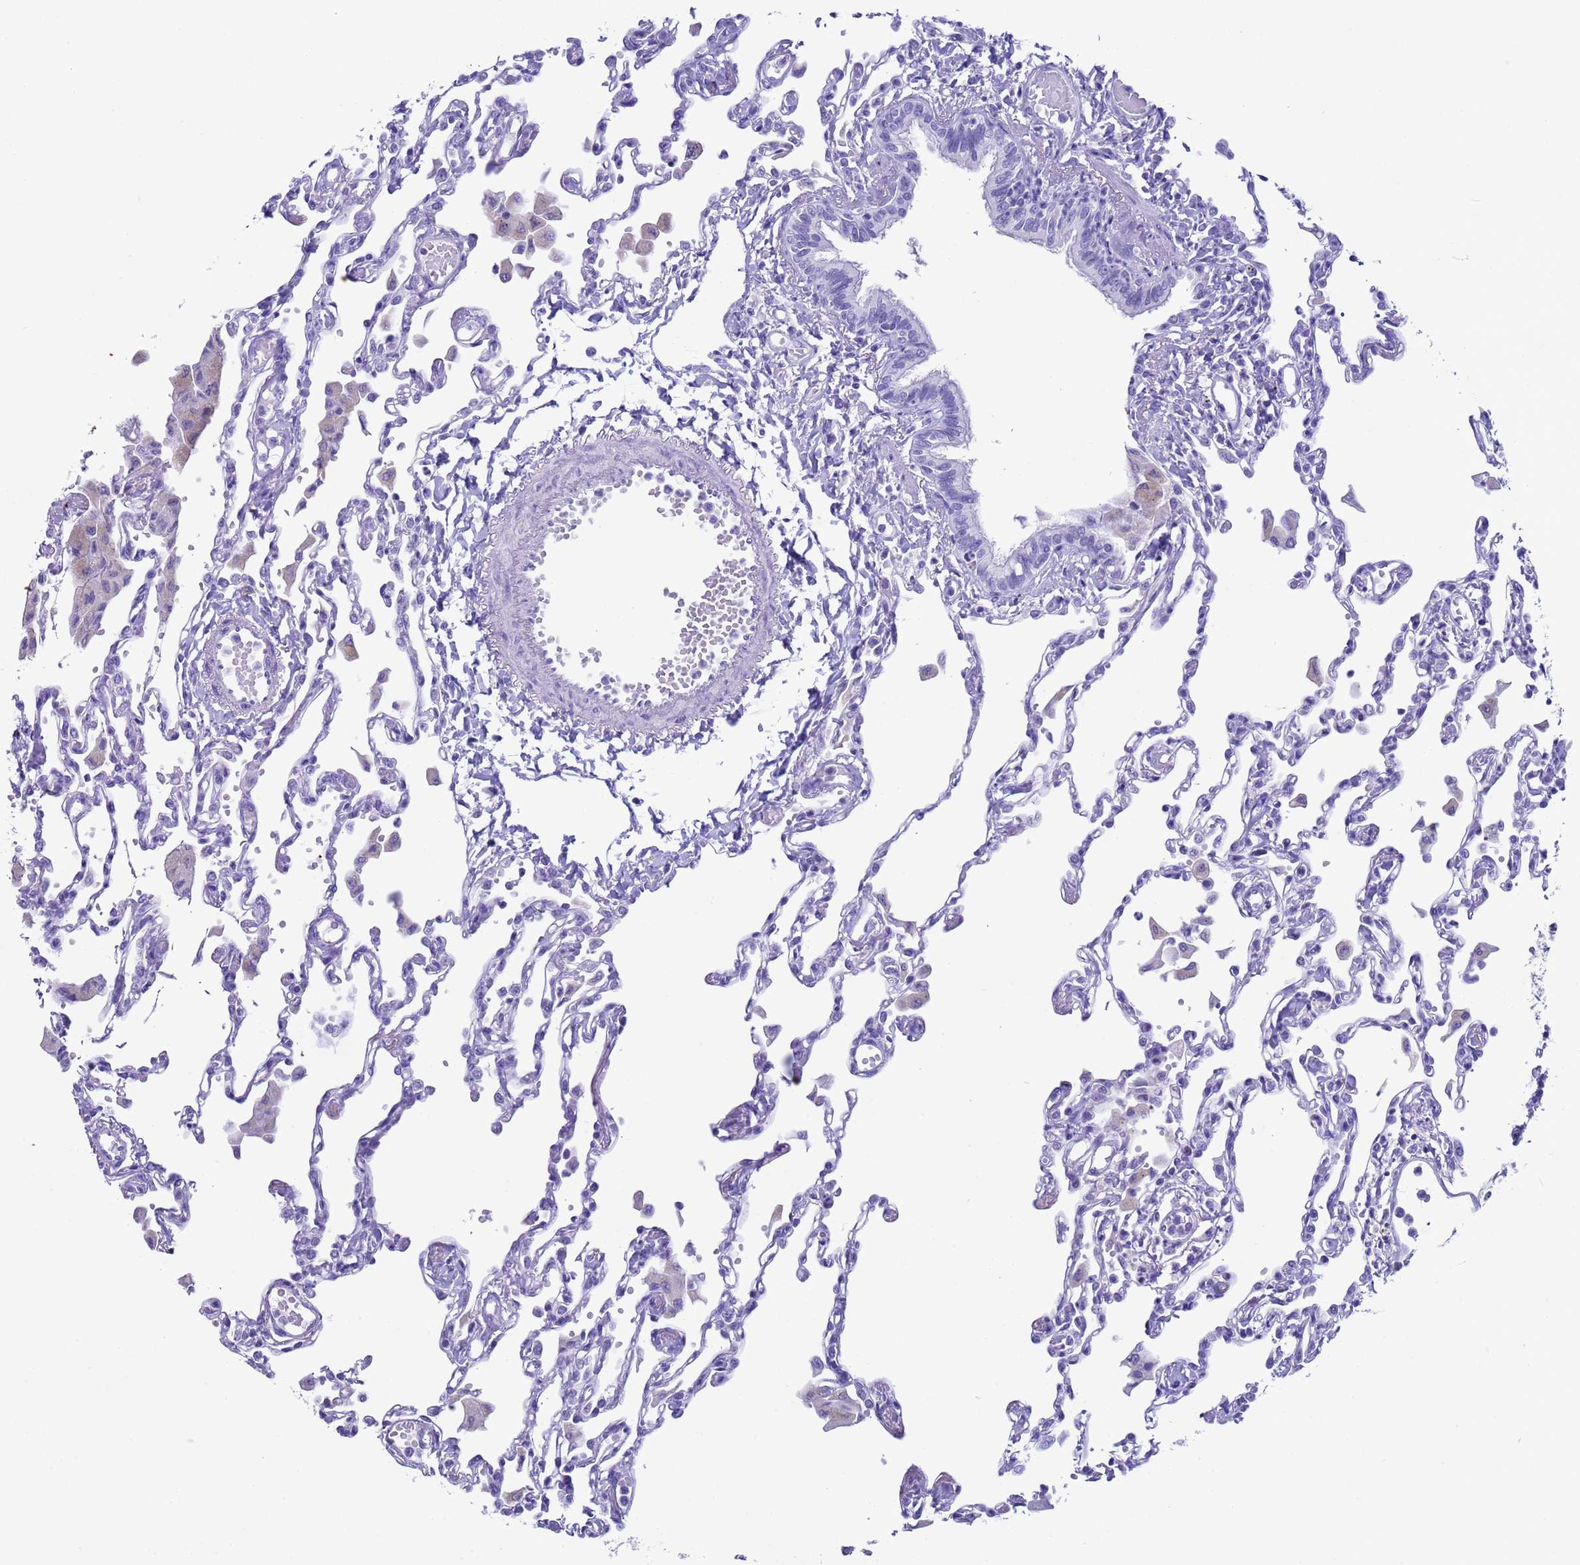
{"staining": {"intensity": "negative", "quantity": "none", "location": "none"}, "tissue": "lung", "cell_type": "Alveolar cells", "image_type": "normal", "snomed": [{"axis": "morphology", "description": "Normal tissue, NOS"}, {"axis": "topography", "description": "Bronchus"}, {"axis": "topography", "description": "Lung"}], "caption": "Benign lung was stained to show a protein in brown. There is no significant staining in alveolar cells.", "gene": "CKM", "patient": {"sex": "female", "age": 49}}